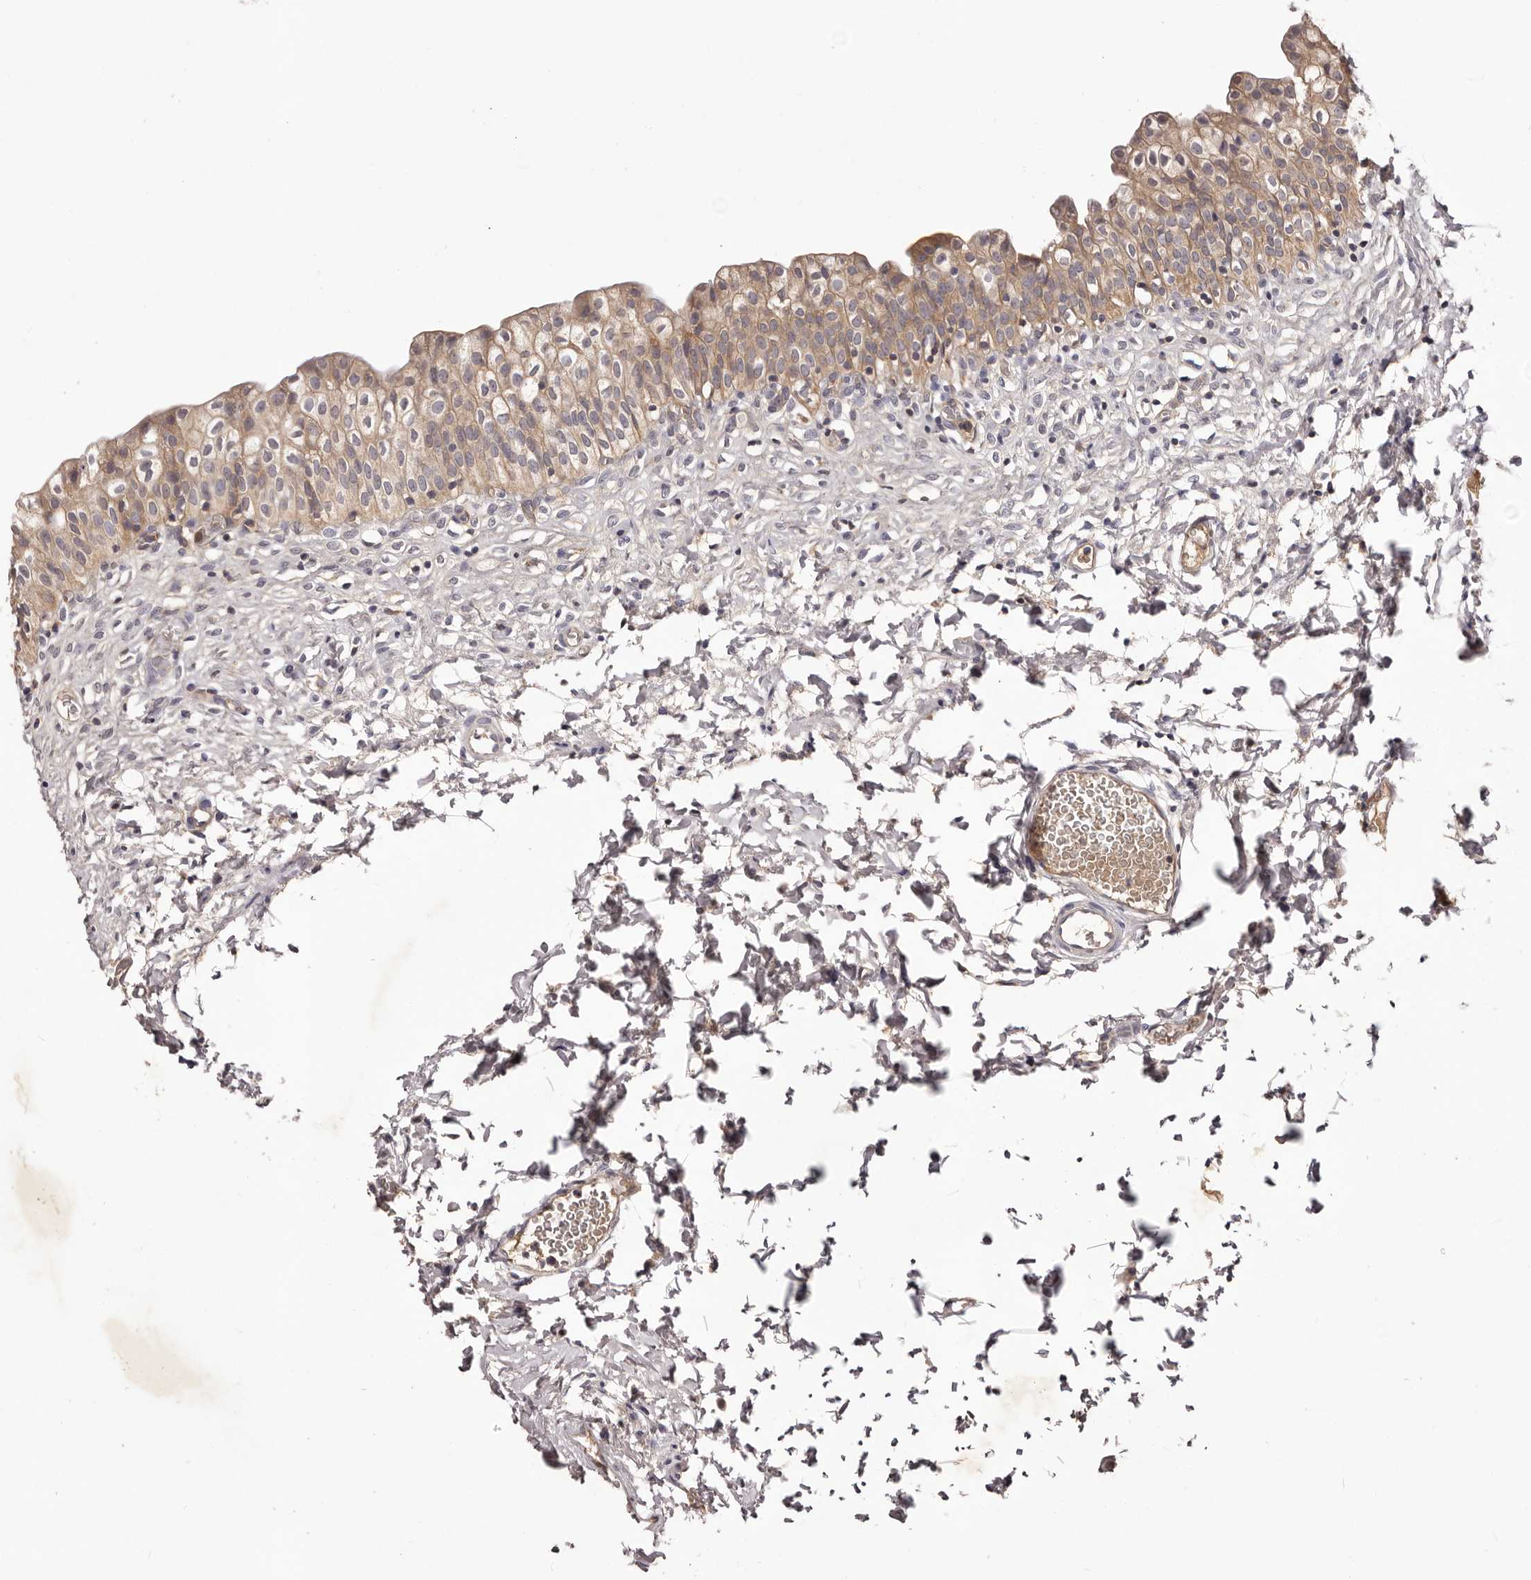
{"staining": {"intensity": "moderate", "quantity": ">75%", "location": "cytoplasmic/membranous"}, "tissue": "urinary bladder", "cell_type": "Urothelial cells", "image_type": "normal", "snomed": [{"axis": "morphology", "description": "Normal tissue, NOS"}, {"axis": "topography", "description": "Urinary bladder"}], "caption": "Protein expression analysis of unremarkable human urinary bladder reveals moderate cytoplasmic/membranous positivity in approximately >75% of urothelial cells. The staining was performed using DAB (3,3'-diaminobenzidine) to visualize the protein expression in brown, while the nuclei were stained in blue with hematoxylin (Magnification: 20x).", "gene": "LTV1", "patient": {"sex": "male", "age": 55}}